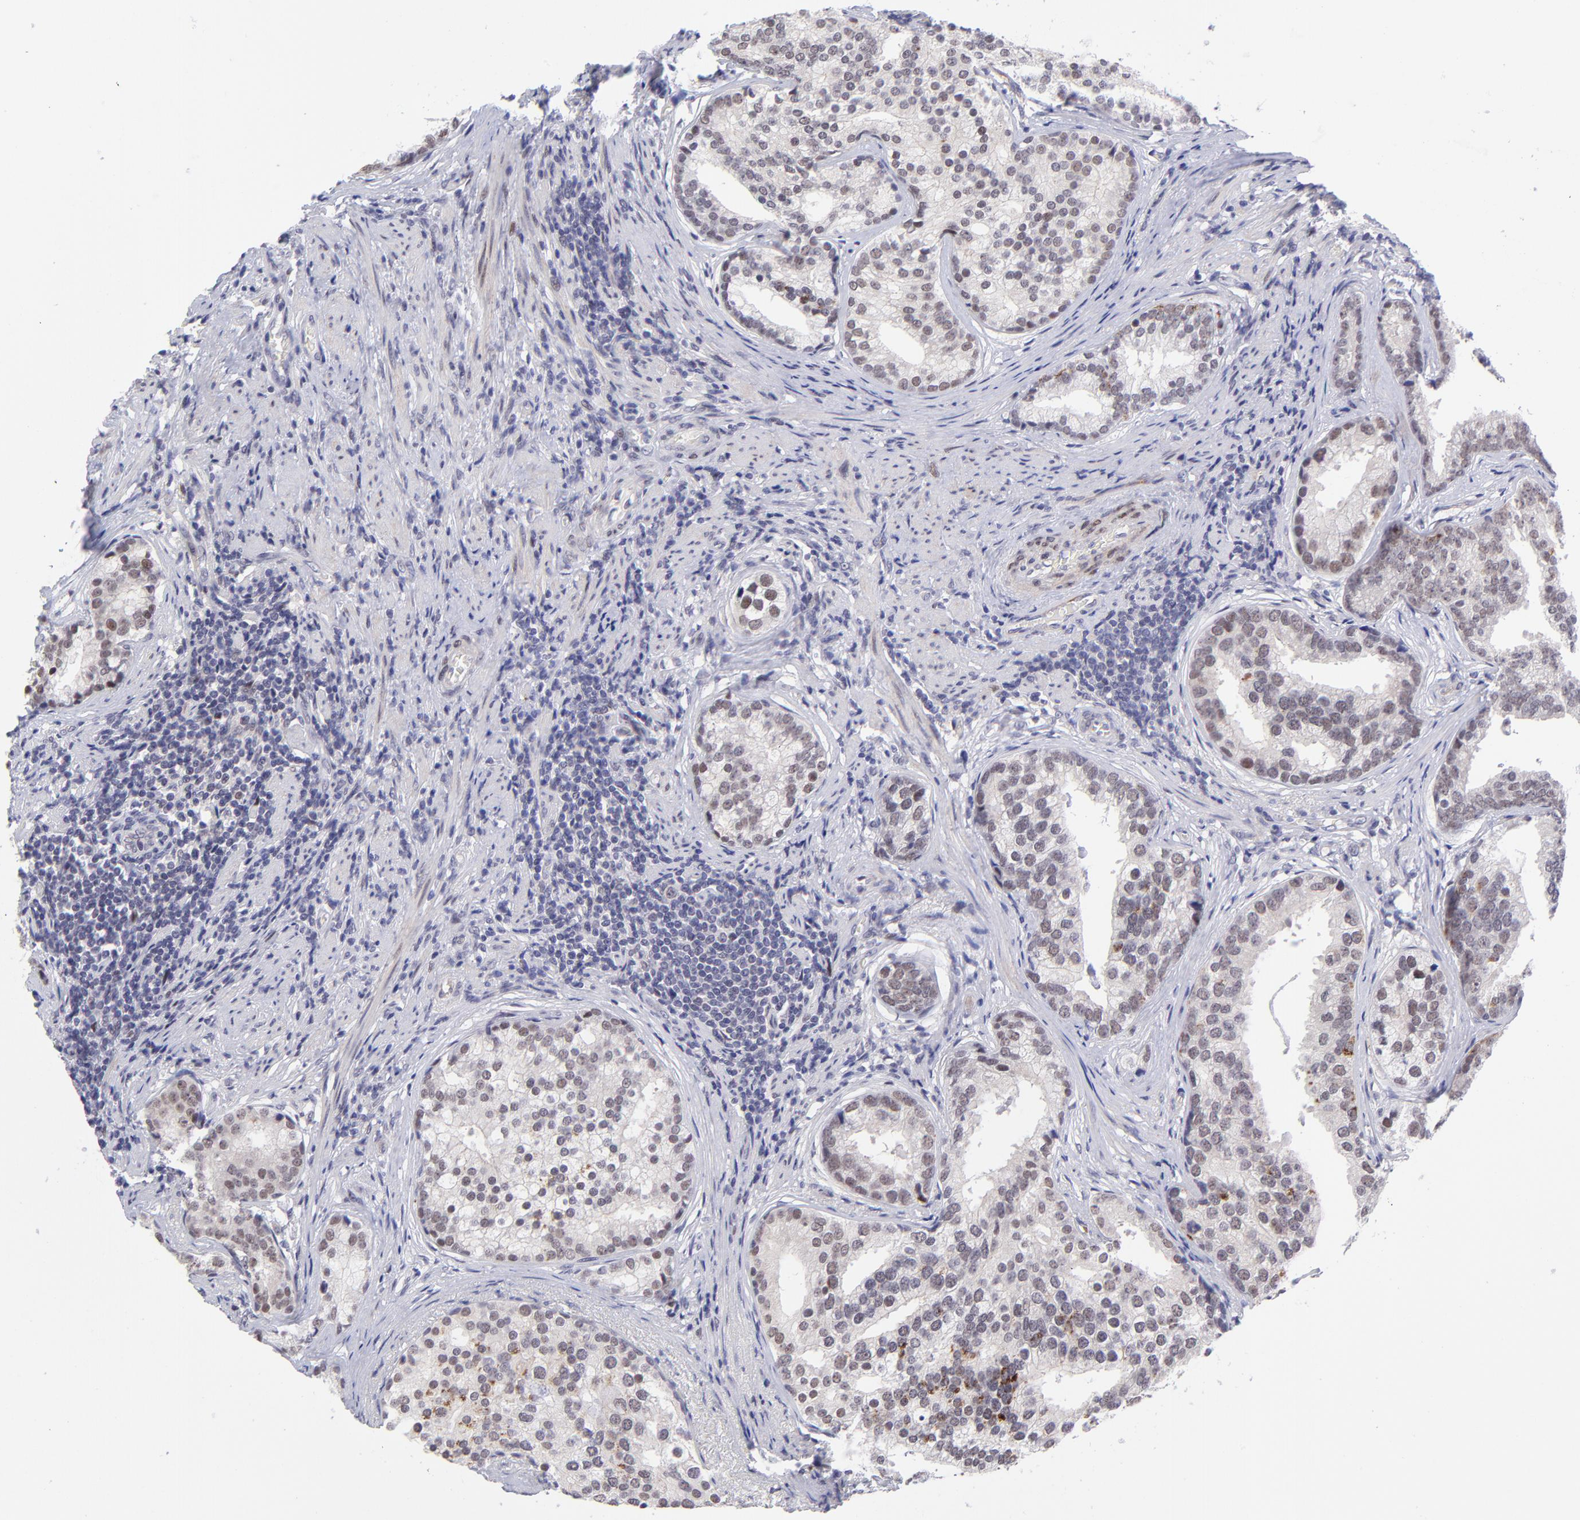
{"staining": {"intensity": "moderate", "quantity": "<25%", "location": "nuclear"}, "tissue": "prostate cancer", "cell_type": "Tumor cells", "image_type": "cancer", "snomed": [{"axis": "morphology", "description": "Adenocarcinoma, Low grade"}, {"axis": "topography", "description": "Prostate"}], "caption": "Immunohistochemistry image of neoplastic tissue: prostate cancer stained using immunohistochemistry (IHC) displays low levels of moderate protein expression localized specifically in the nuclear of tumor cells, appearing as a nuclear brown color.", "gene": "SOX6", "patient": {"sex": "male", "age": 71}}